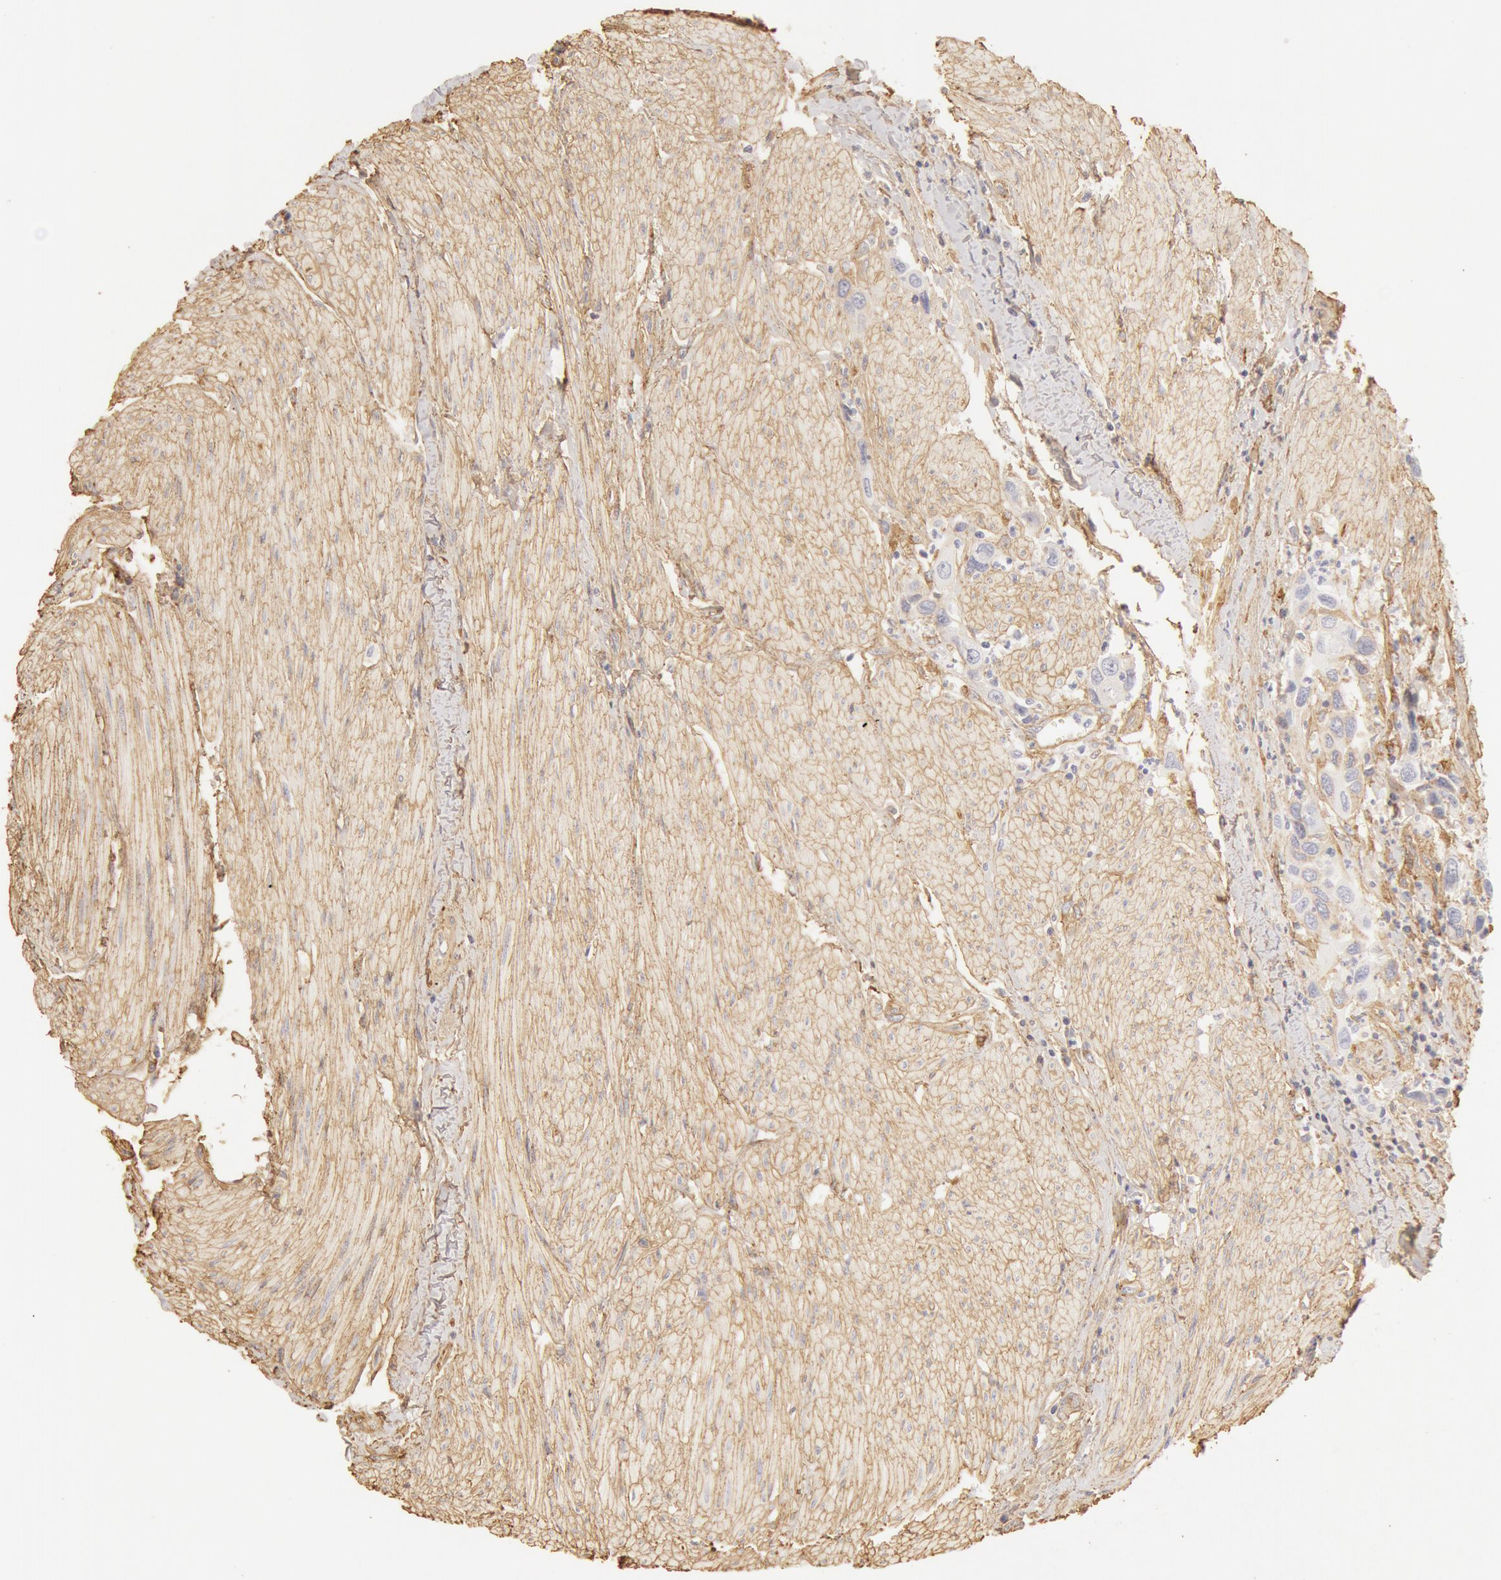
{"staining": {"intensity": "weak", "quantity": "25%-75%", "location": "cytoplasmic/membranous"}, "tissue": "urothelial cancer", "cell_type": "Tumor cells", "image_type": "cancer", "snomed": [{"axis": "morphology", "description": "Urothelial carcinoma, High grade"}, {"axis": "topography", "description": "Urinary bladder"}], "caption": "This is an image of IHC staining of urothelial cancer, which shows weak positivity in the cytoplasmic/membranous of tumor cells.", "gene": "COL4A1", "patient": {"sex": "male", "age": 66}}